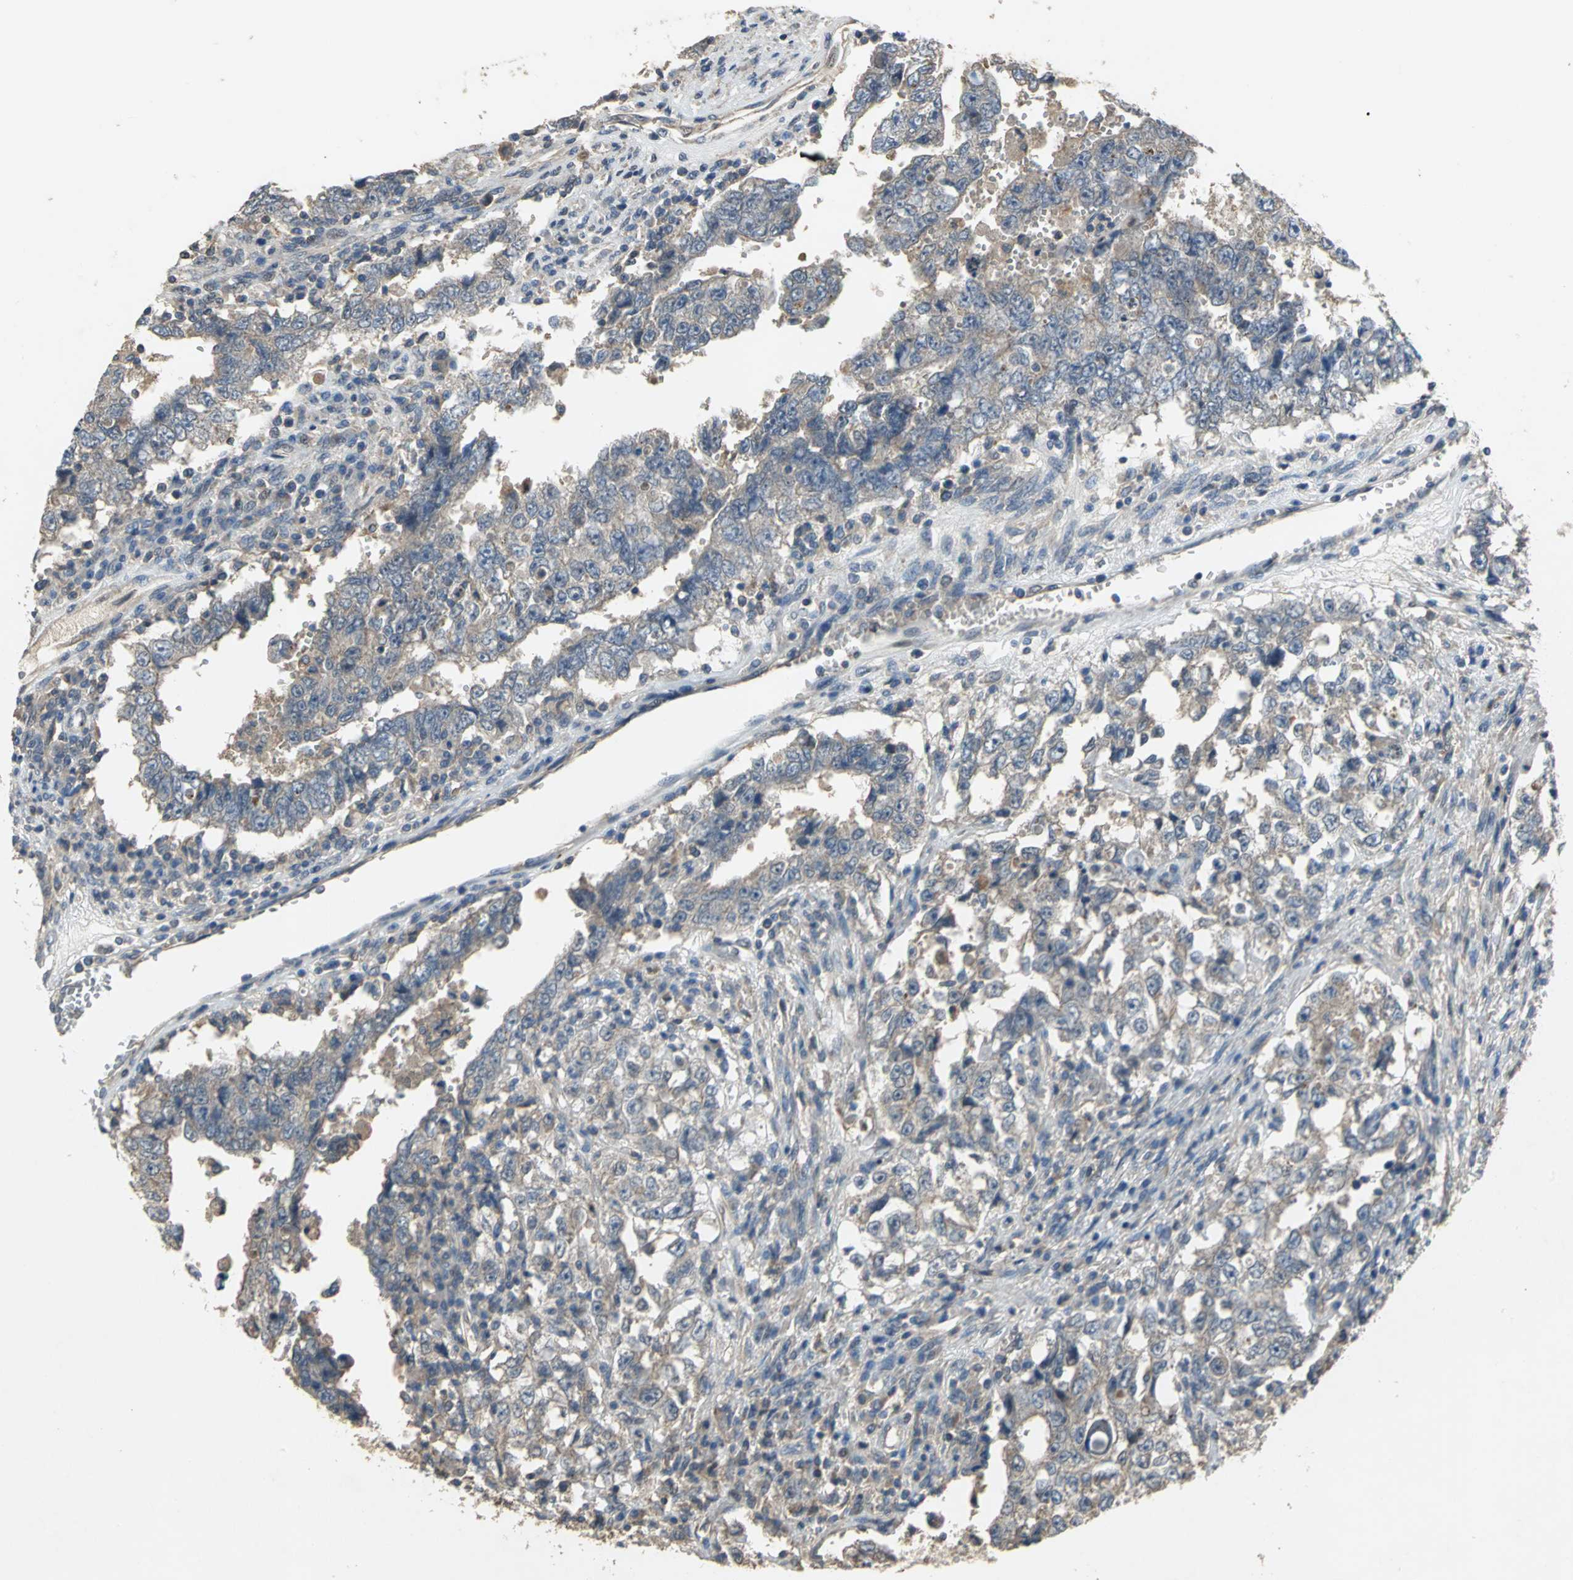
{"staining": {"intensity": "weak", "quantity": ">75%", "location": "cytoplasmic/membranous"}, "tissue": "testis cancer", "cell_type": "Tumor cells", "image_type": "cancer", "snomed": [{"axis": "morphology", "description": "Carcinoma, Embryonal, NOS"}, {"axis": "topography", "description": "Testis"}], "caption": "Weak cytoplasmic/membranous positivity is seen in approximately >75% of tumor cells in testis embryonal carcinoma. Immunohistochemistry stains the protein in brown and the nuclei are stained blue.", "gene": "MET", "patient": {"sex": "male", "age": 26}}